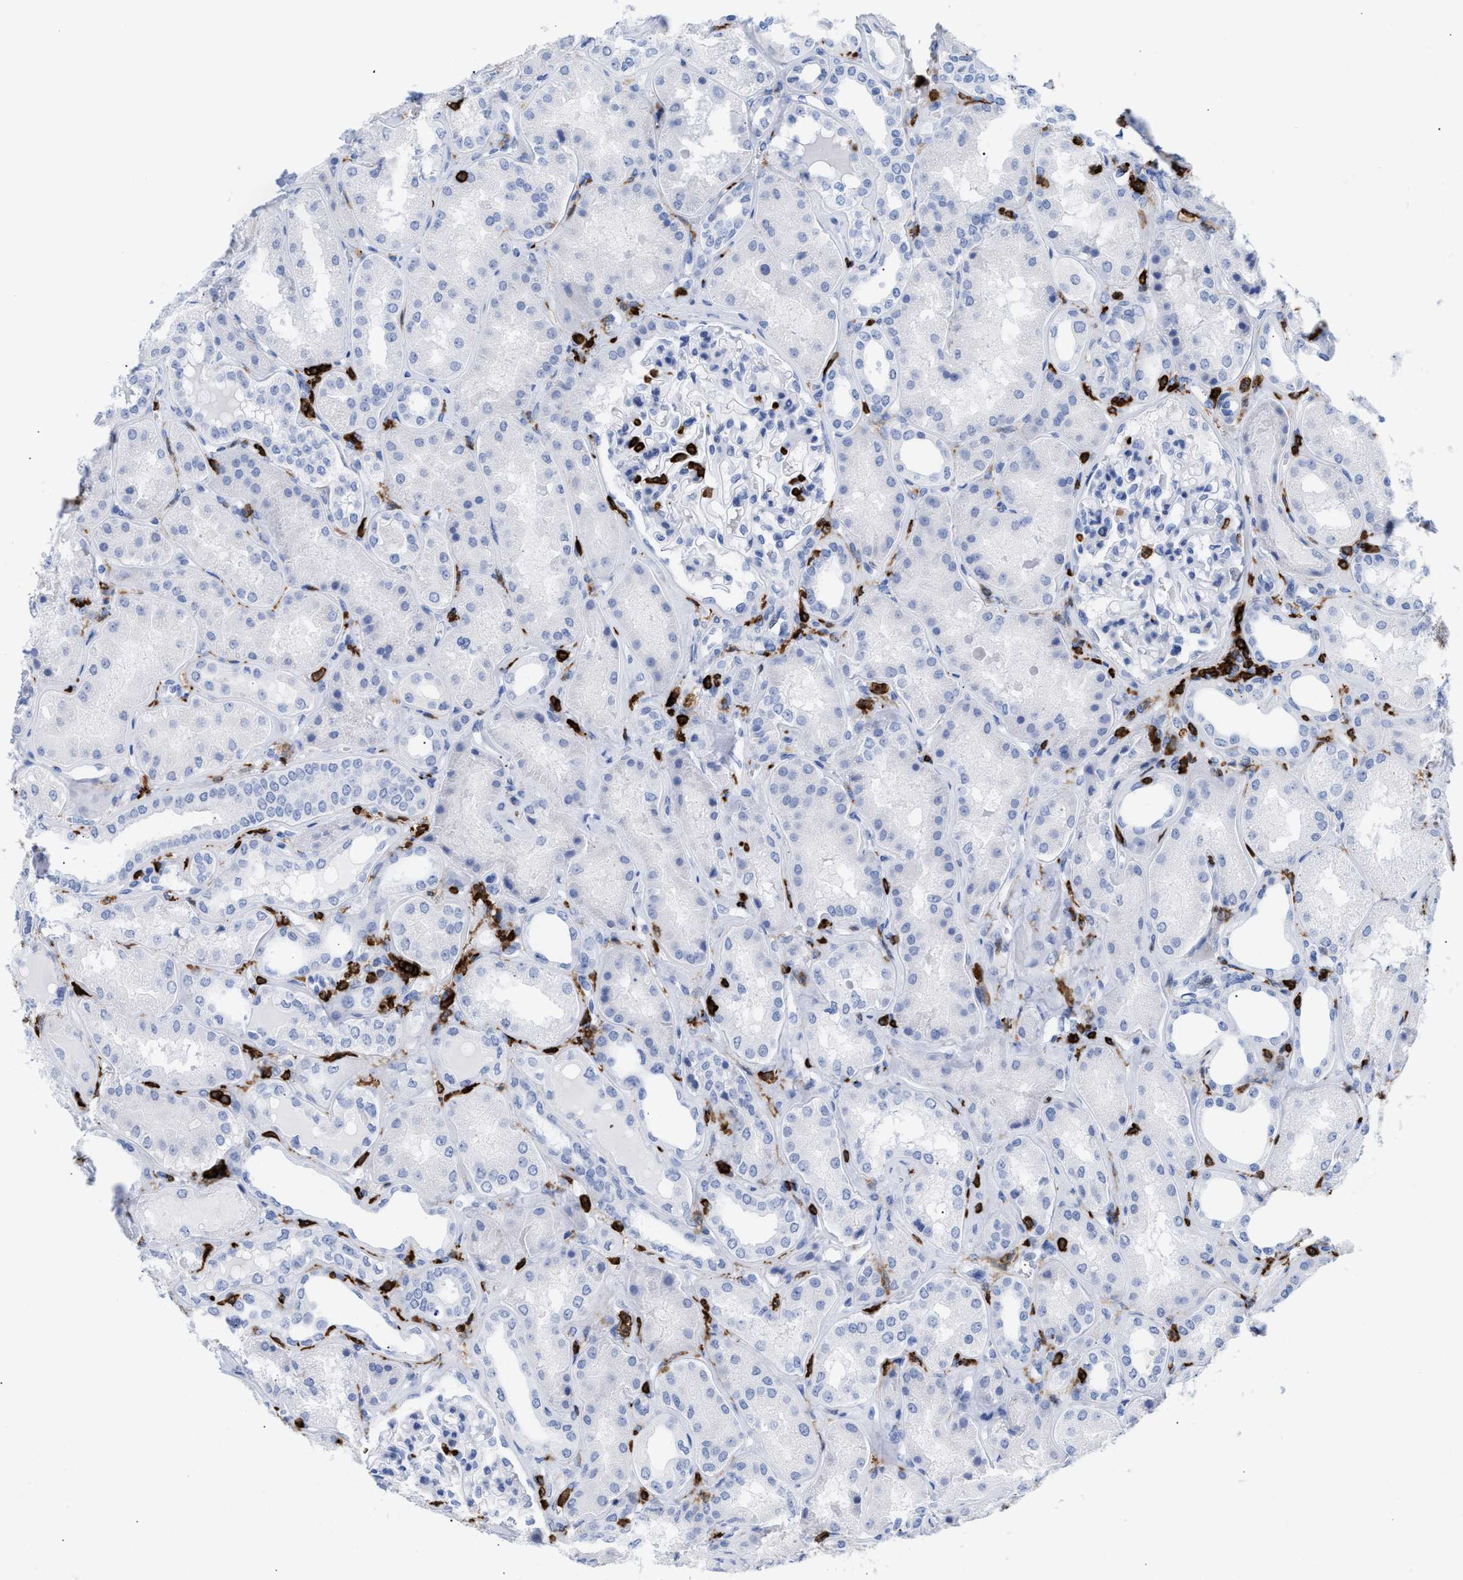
{"staining": {"intensity": "negative", "quantity": "none", "location": "none"}, "tissue": "kidney", "cell_type": "Cells in glomeruli", "image_type": "normal", "snomed": [{"axis": "morphology", "description": "Normal tissue, NOS"}, {"axis": "topography", "description": "Kidney"}], "caption": "The histopathology image shows no significant staining in cells in glomeruli of kidney.", "gene": "LCP1", "patient": {"sex": "female", "age": 56}}